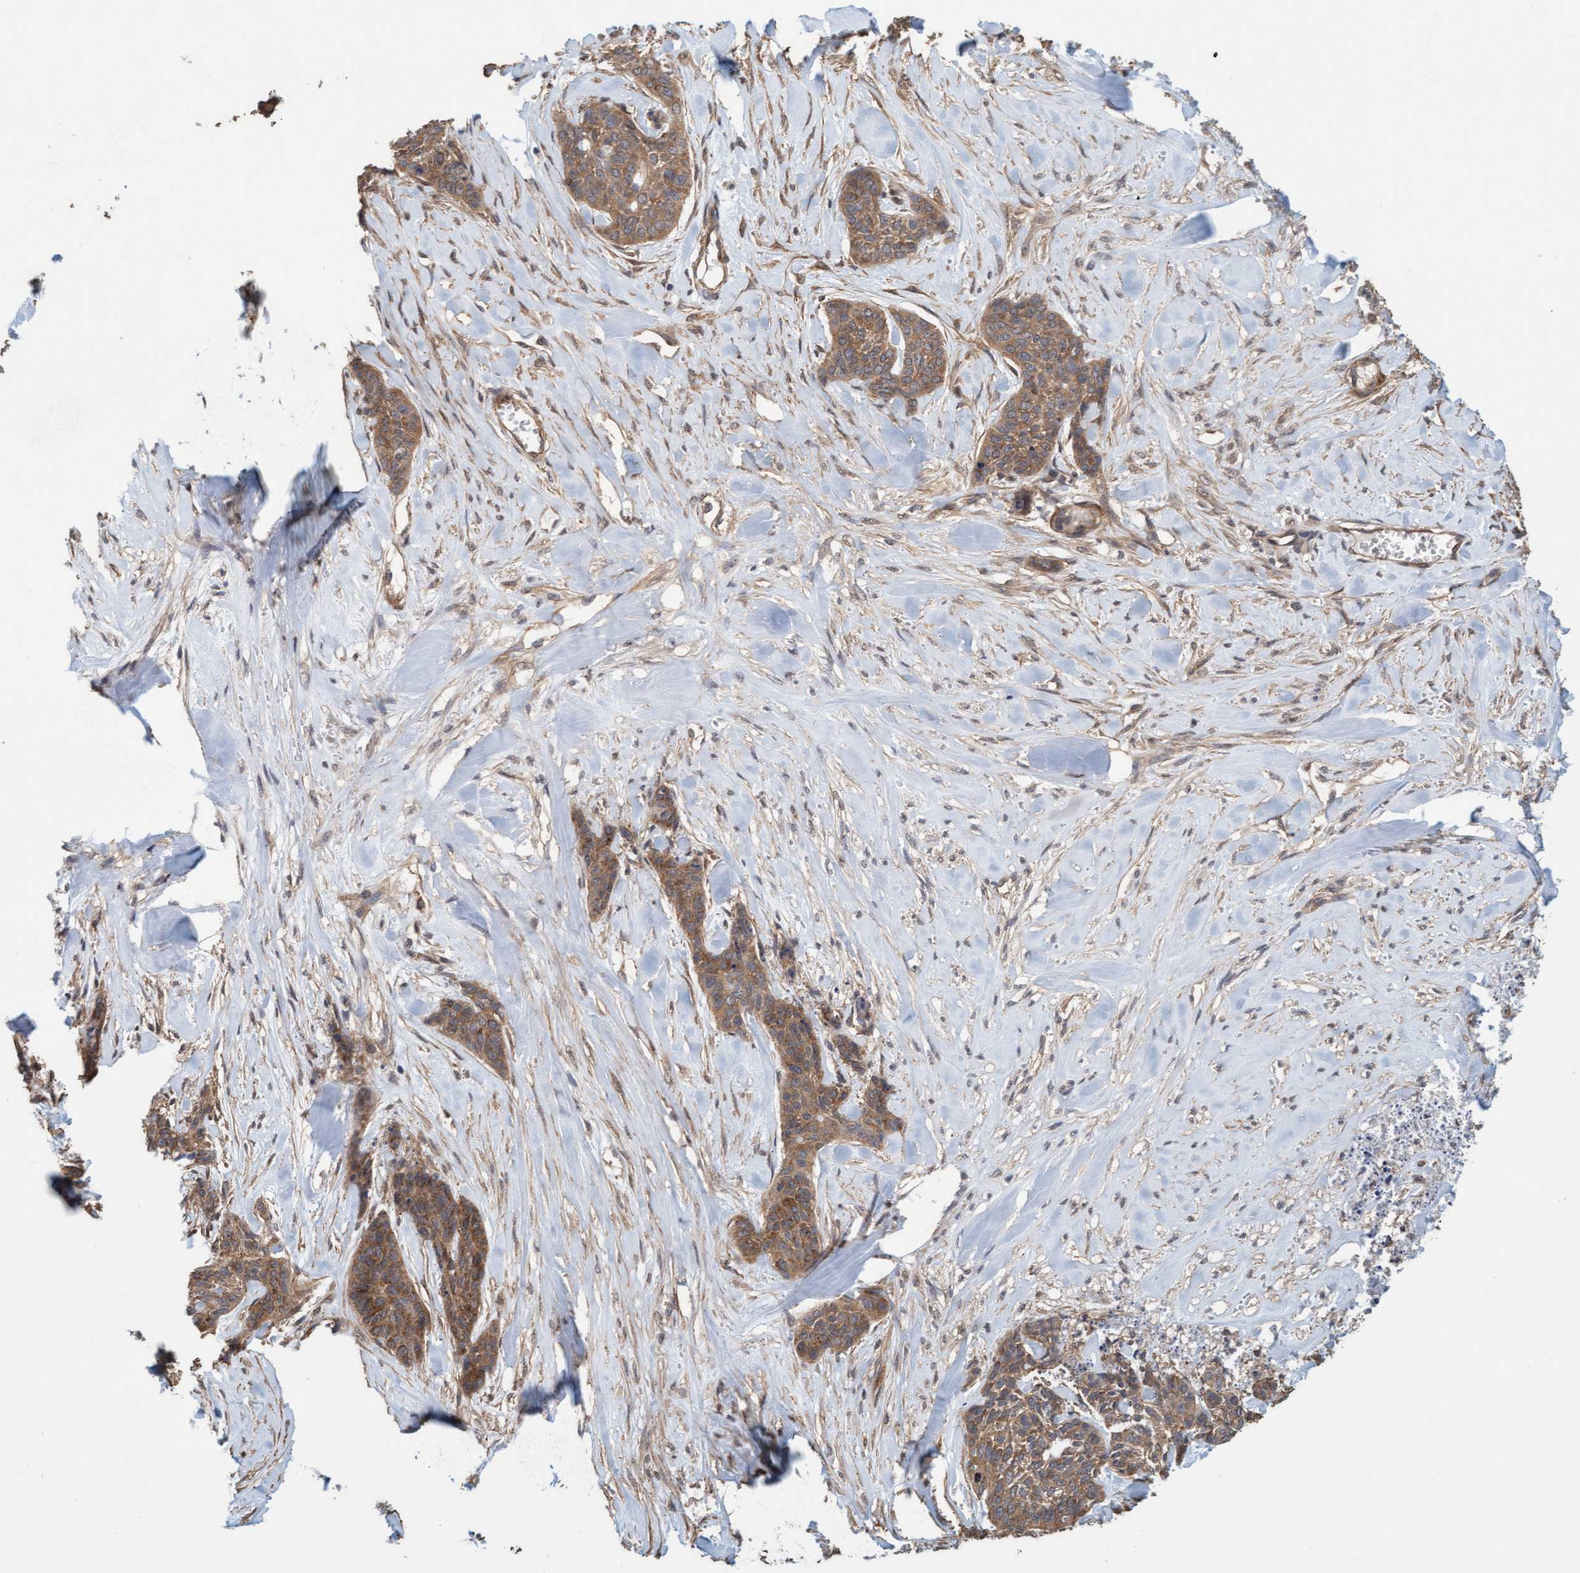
{"staining": {"intensity": "moderate", "quantity": ">75%", "location": "cytoplasmic/membranous"}, "tissue": "skin cancer", "cell_type": "Tumor cells", "image_type": "cancer", "snomed": [{"axis": "morphology", "description": "Basal cell carcinoma"}, {"axis": "topography", "description": "Skin"}], "caption": "Brown immunohistochemical staining in skin cancer demonstrates moderate cytoplasmic/membranous staining in approximately >75% of tumor cells. (DAB IHC with brightfield microscopy, high magnification).", "gene": "FXR2", "patient": {"sex": "female", "age": 64}}